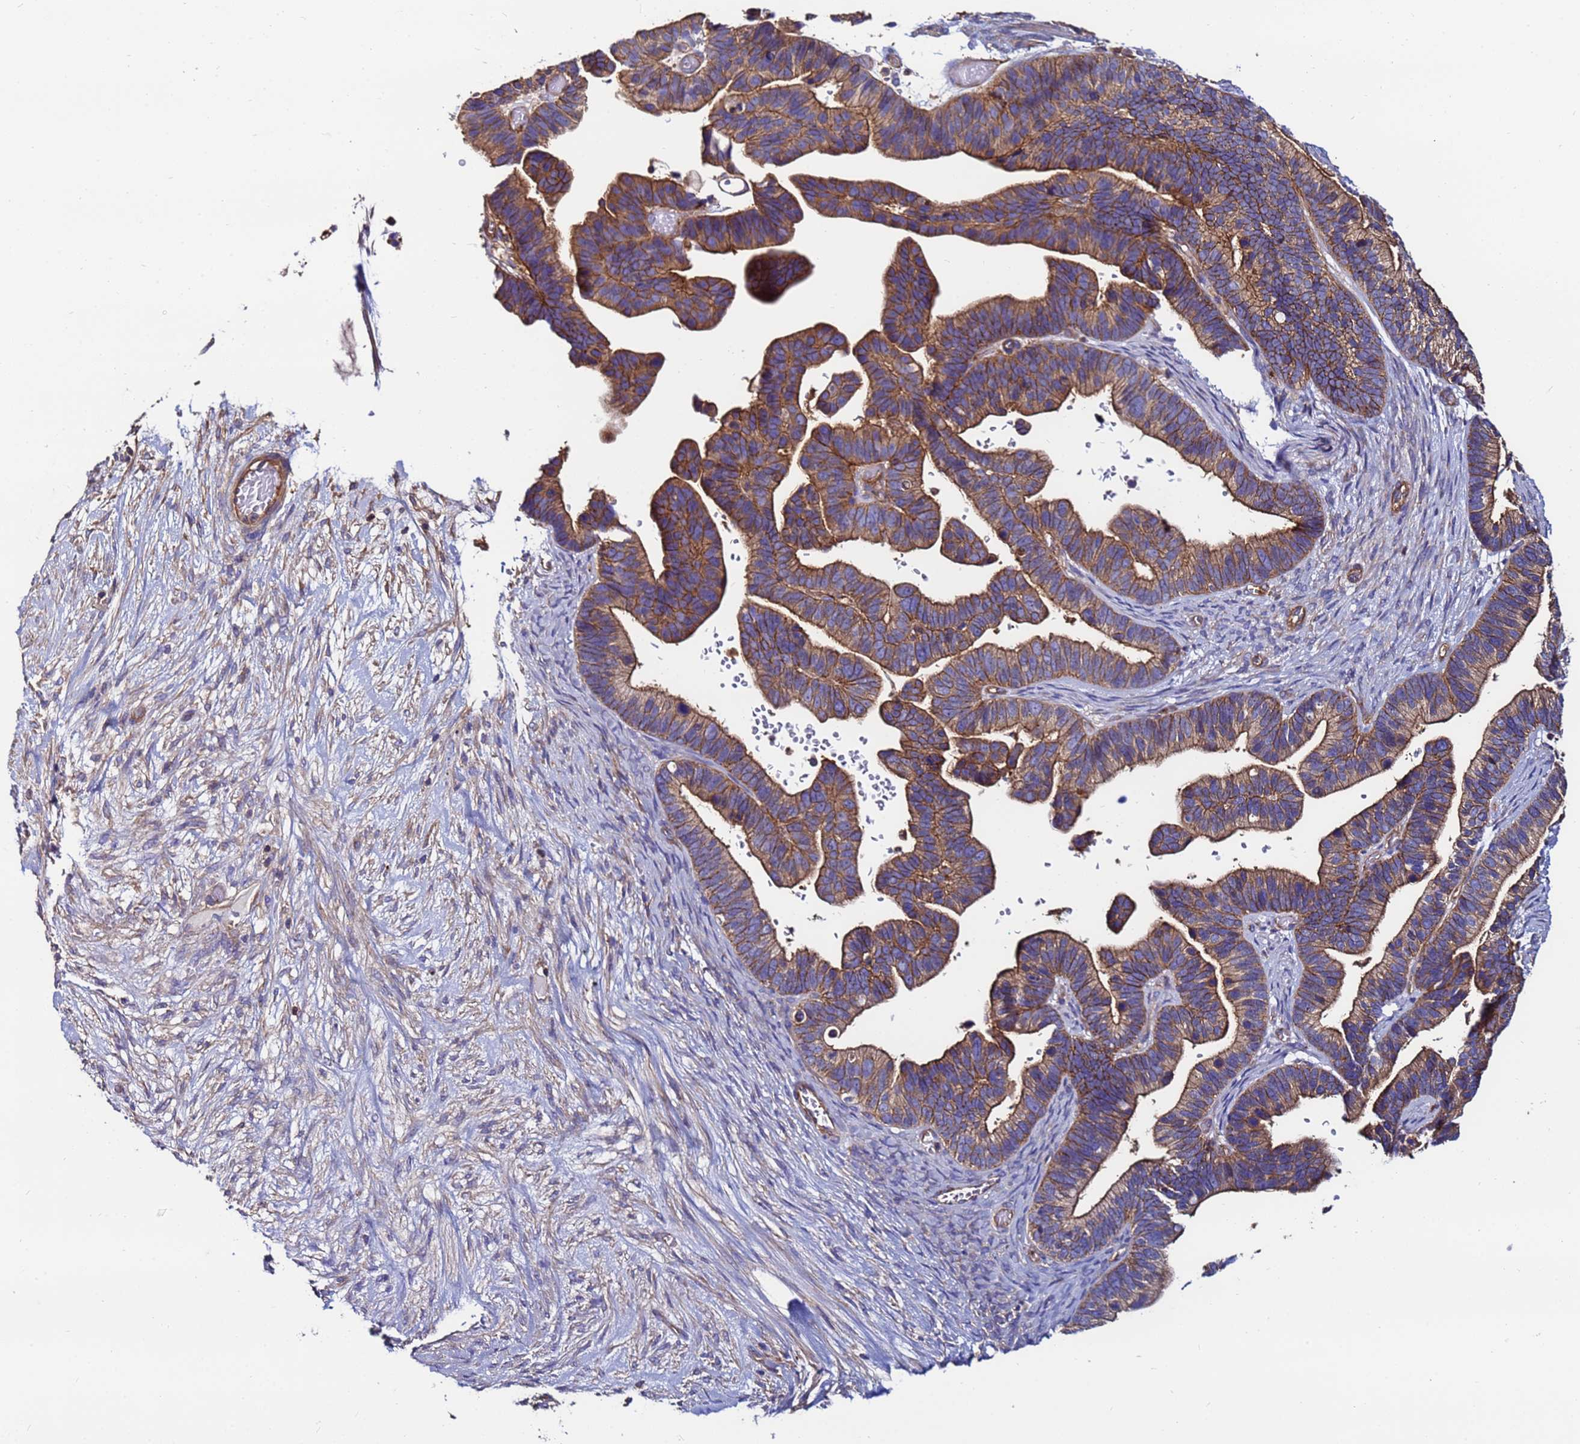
{"staining": {"intensity": "moderate", "quantity": "25%-75%", "location": "cytoplasmic/membranous"}, "tissue": "ovarian cancer", "cell_type": "Tumor cells", "image_type": "cancer", "snomed": [{"axis": "morphology", "description": "Cystadenocarcinoma, serous, NOS"}, {"axis": "topography", "description": "Ovary"}], "caption": "IHC of ovarian cancer reveals medium levels of moderate cytoplasmic/membranous staining in approximately 25%-75% of tumor cells.", "gene": "POTEE", "patient": {"sex": "female", "age": 56}}